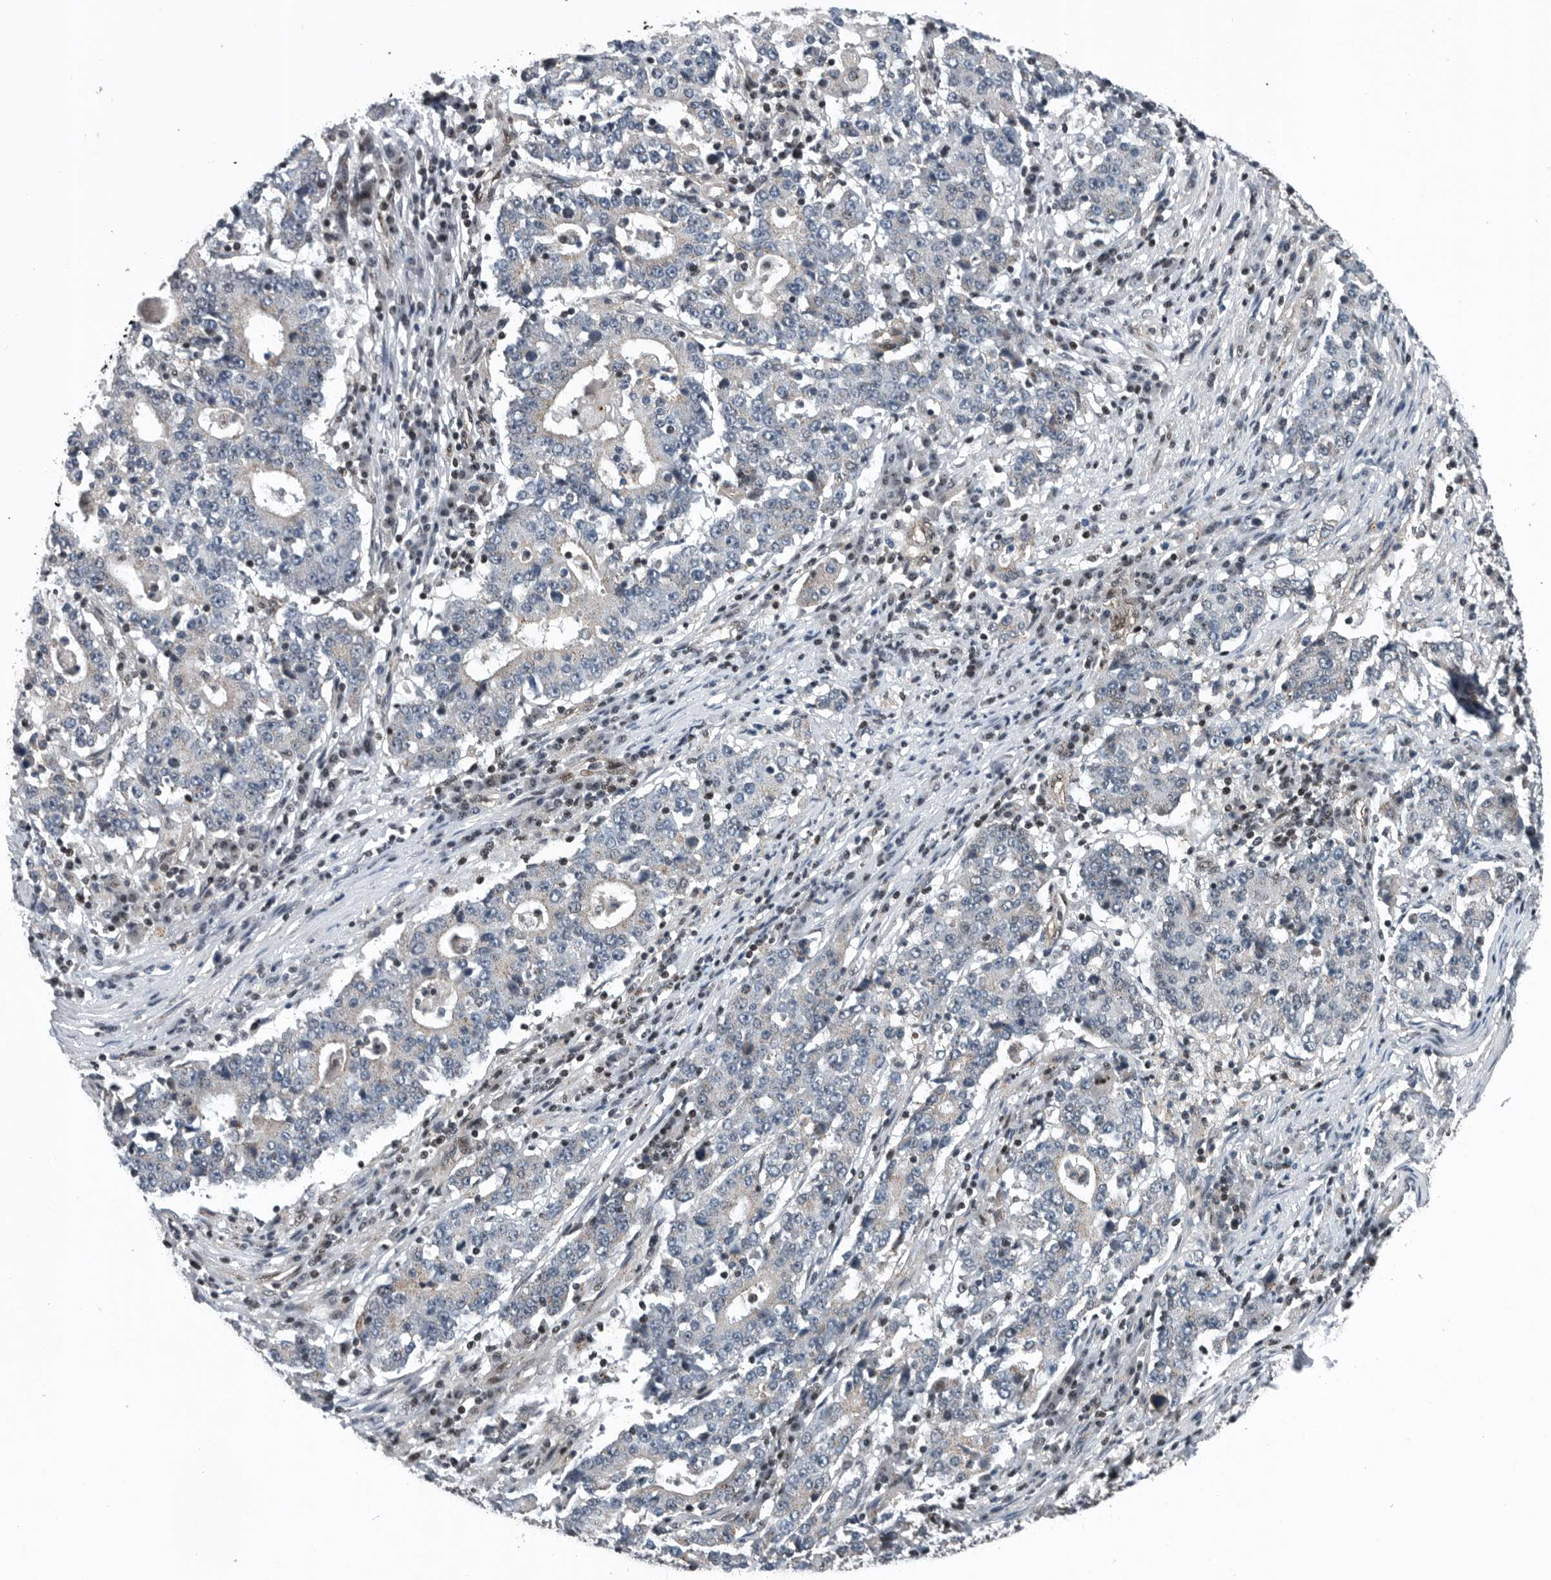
{"staining": {"intensity": "negative", "quantity": "none", "location": "none"}, "tissue": "stomach cancer", "cell_type": "Tumor cells", "image_type": "cancer", "snomed": [{"axis": "morphology", "description": "Adenocarcinoma, NOS"}, {"axis": "topography", "description": "Stomach"}], "caption": "This image is of stomach adenocarcinoma stained with immunohistochemistry (IHC) to label a protein in brown with the nuclei are counter-stained blue. There is no positivity in tumor cells.", "gene": "SENP7", "patient": {"sex": "male", "age": 59}}